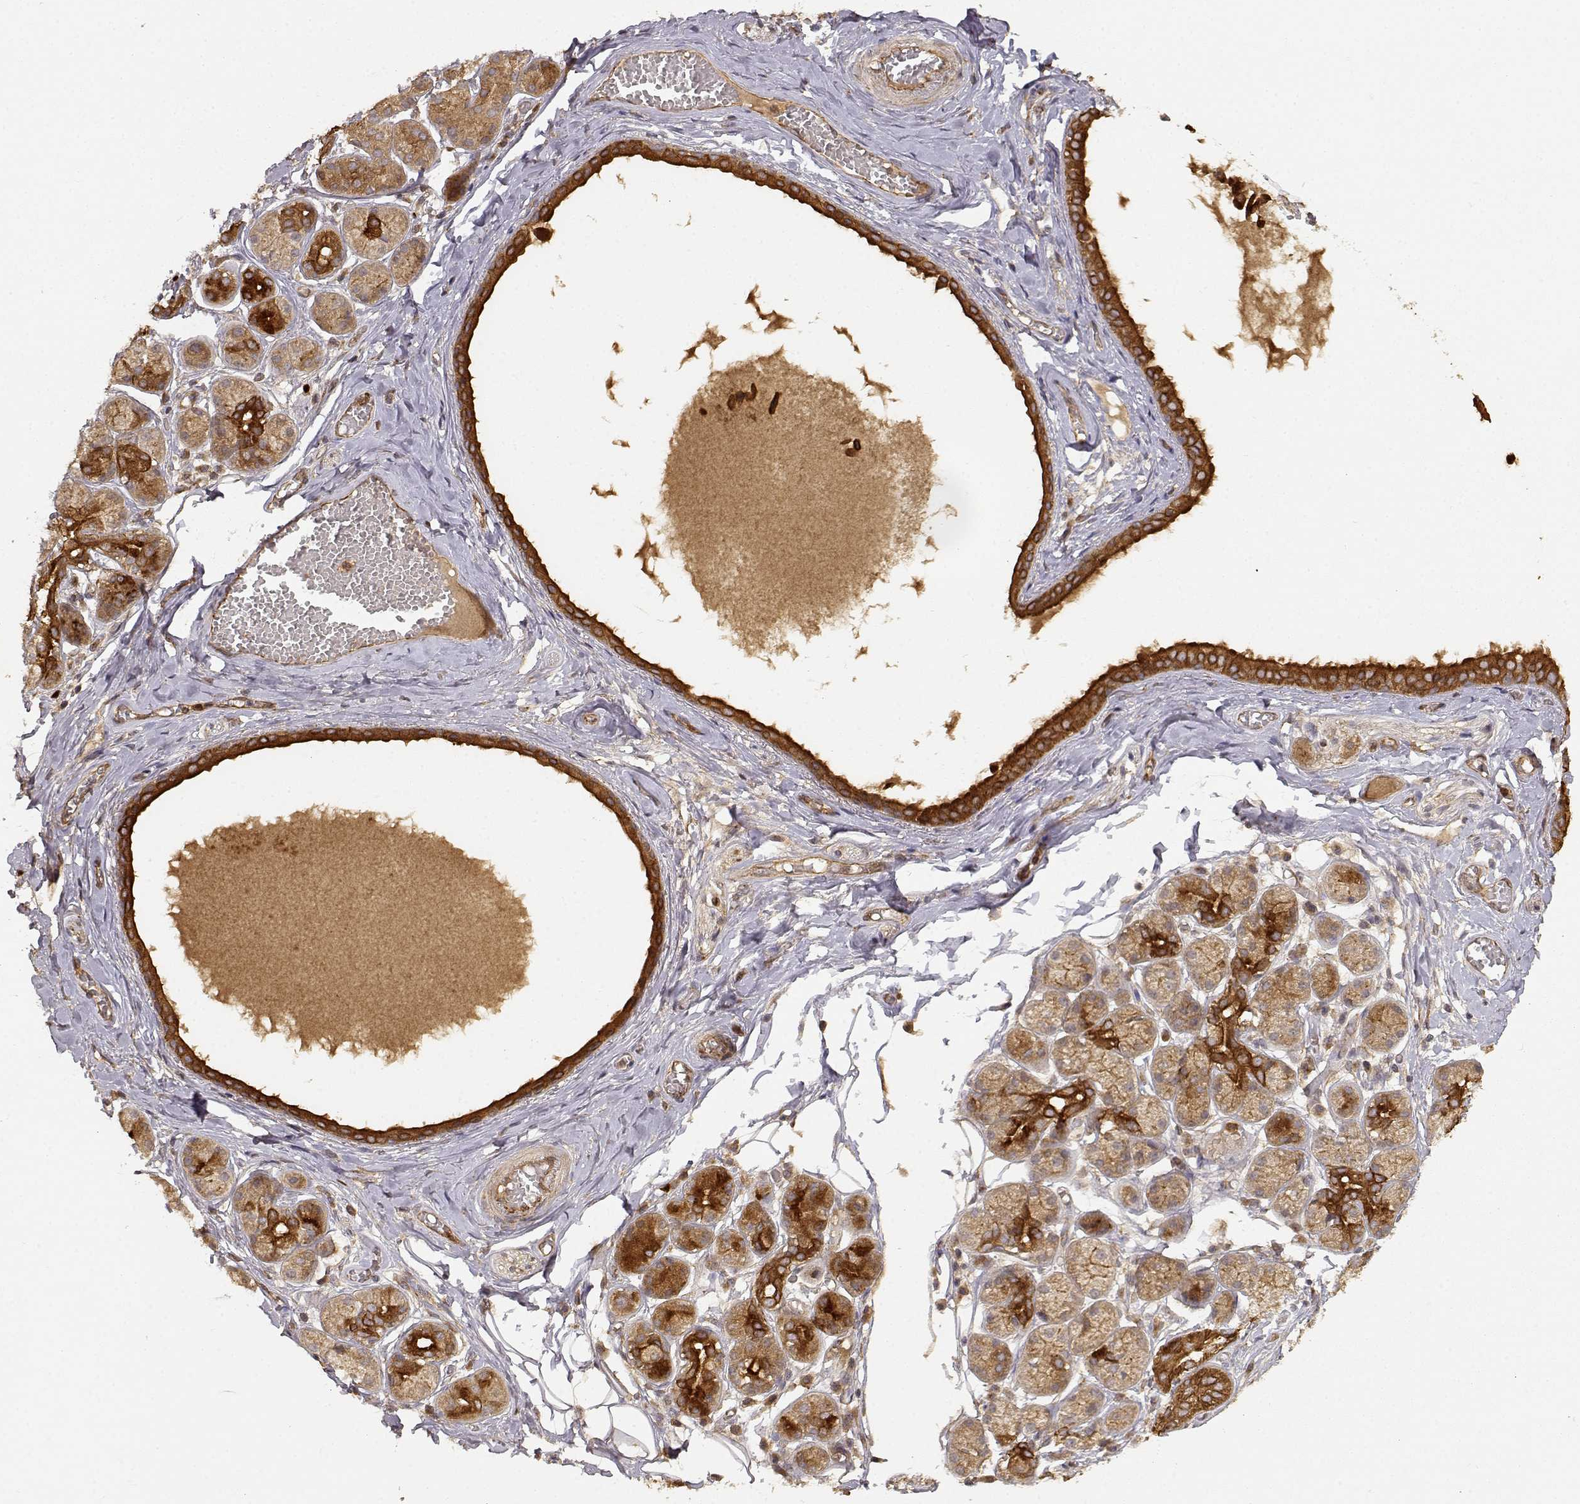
{"staining": {"intensity": "moderate", "quantity": ">75%", "location": "cytoplasmic/membranous"}, "tissue": "salivary gland", "cell_type": "Glandular cells", "image_type": "normal", "snomed": [{"axis": "morphology", "description": "Normal tissue, NOS"}, {"axis": "topography", "description": "Salivary gland"}, {"axis": "topography", "description": "Peripheral nerve tissue"}], "caption": "Approximately >75% of glandular cells in unremarkable human salivary gland demonstrate moderate cytoplasmic/membranous protein positivity as visualized by brown immunohistochemical staining.", "gene": "CDK5RAP2", "patient": {"sex": "male", "age": 71}}